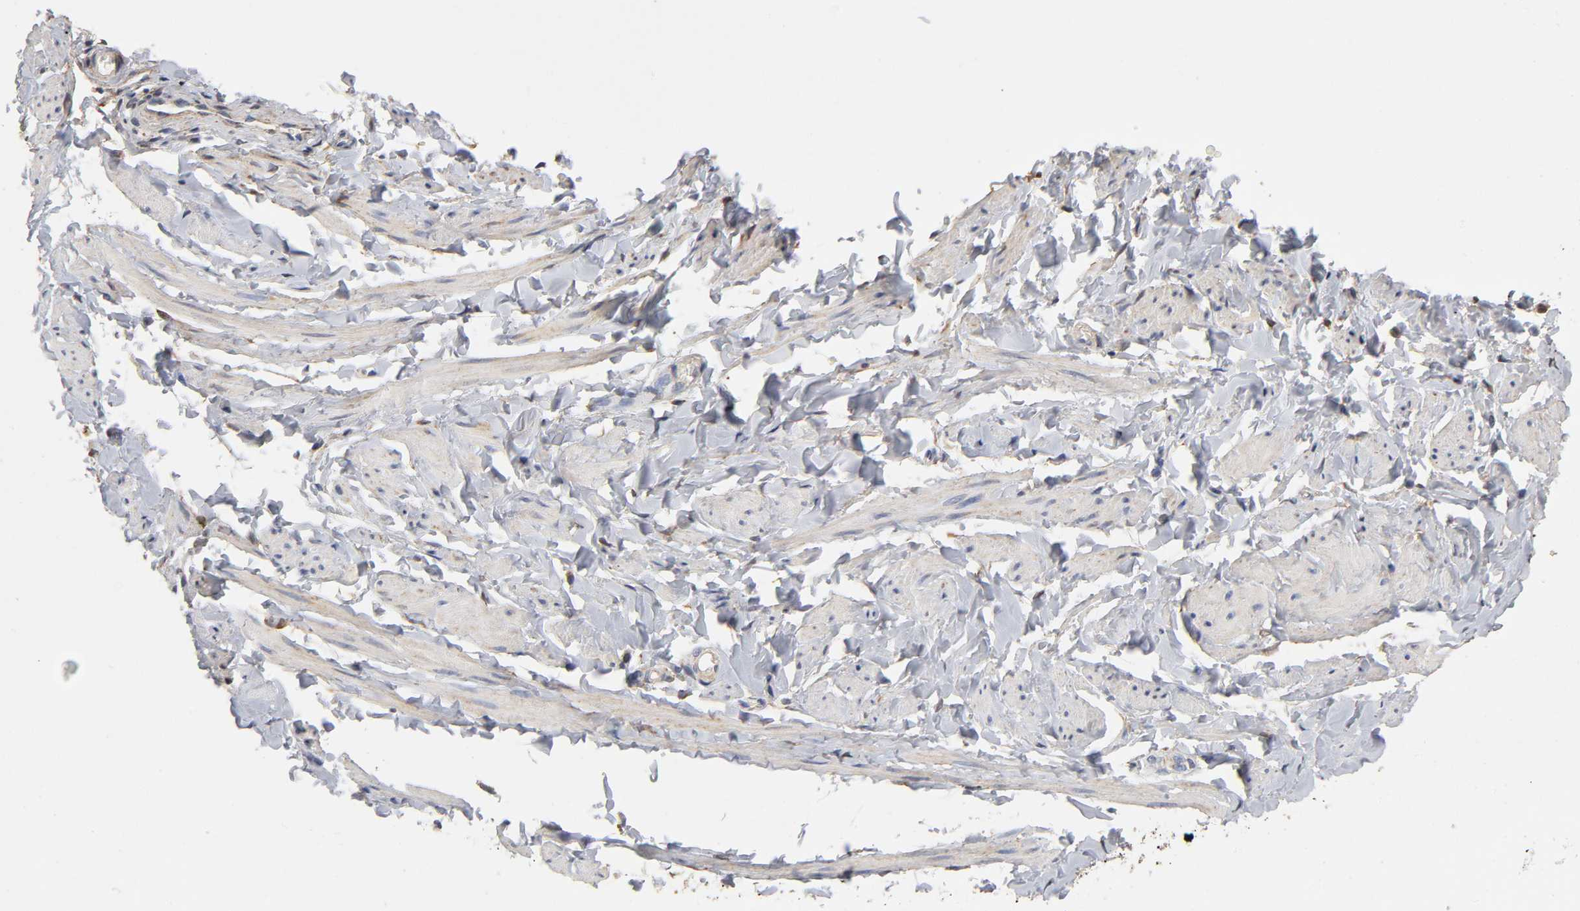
{"staining": {"intensity": "moderate", "quantity": "25%-75%", "location": "cytoplasmic/membranous"}, "tissue": "vagina", "cell_type": "Squamous epithelial cells", "image_type": "normal", "snomed": [{"axis": "morphology", "description": "Normal tissue, NOS"}, {"axis": "topography", "description": "Vagina"}], "caption": "This image displays immunohistochemistry (IHC) staining of normal vagina, with medium moderate cytoplasmic/membranous expression in about 25%-75% of squamous epithelial cells.", "gene": "ISG15", "patient": {"sex": "female", "age": 55}}